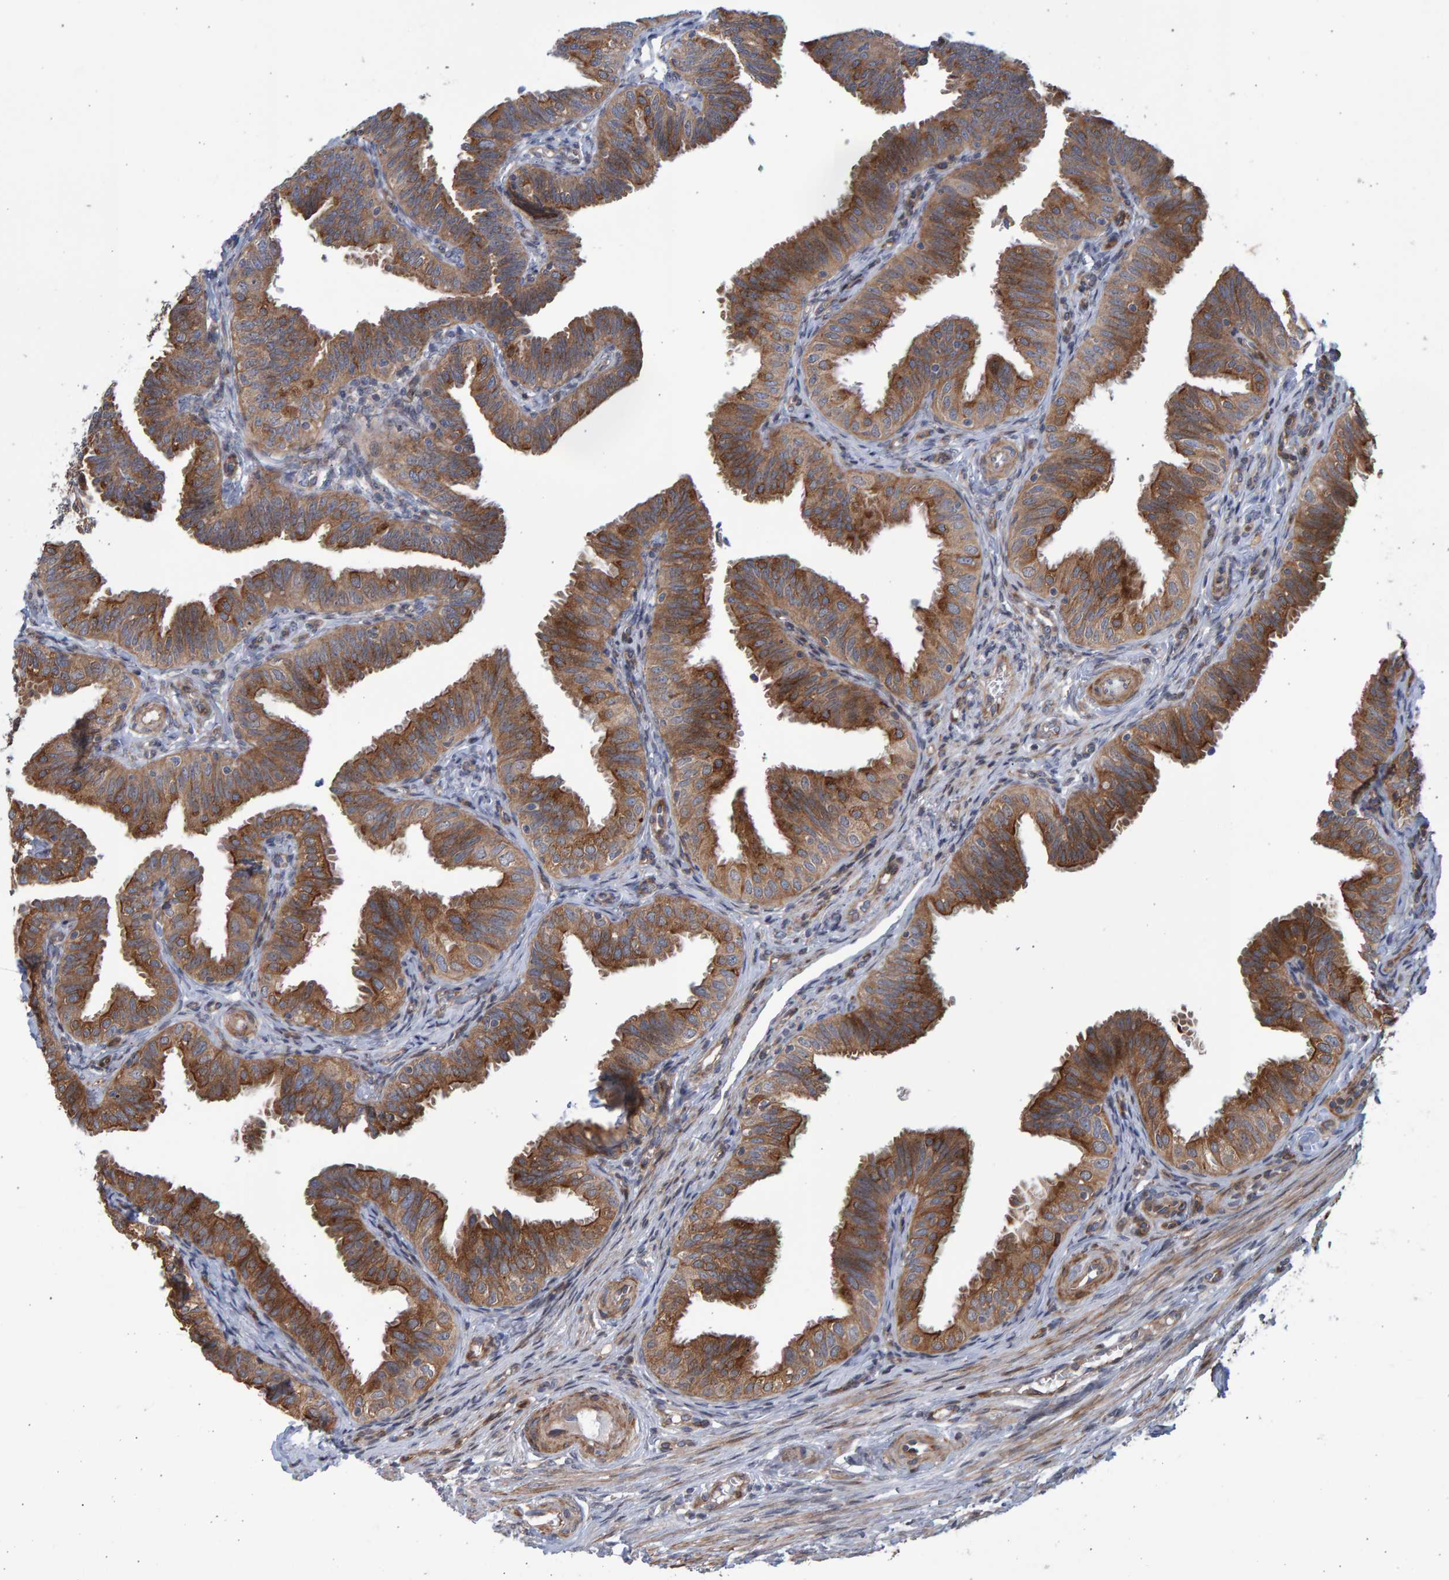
{"staining": {"intensity": "moderate", "quantity": ">75%", "location": "cytoplasmic/membranous"}, "tissue": "fallopian tube", "cell_type": "Glandular cells", "image_type": "normal", "snomed": [{"axis": "morphology", "description": "Normal tissue, NOS"}, {"axis": "topography", "description": "Fallopian tube"}], "caption": "Immunohistochemical staining of normal human fallopian tube shows medium levels of moderate cytoplasmic/membranous staining in about >75% of glandular cells. Using DAB (3,3'-diaminobenzidine) (brown) and hematoxylin (blue) stains, captured at high magnification using brightfield microscopy.", "gene": "LRBA", "patient": {"sex": "female", "age": 35}}